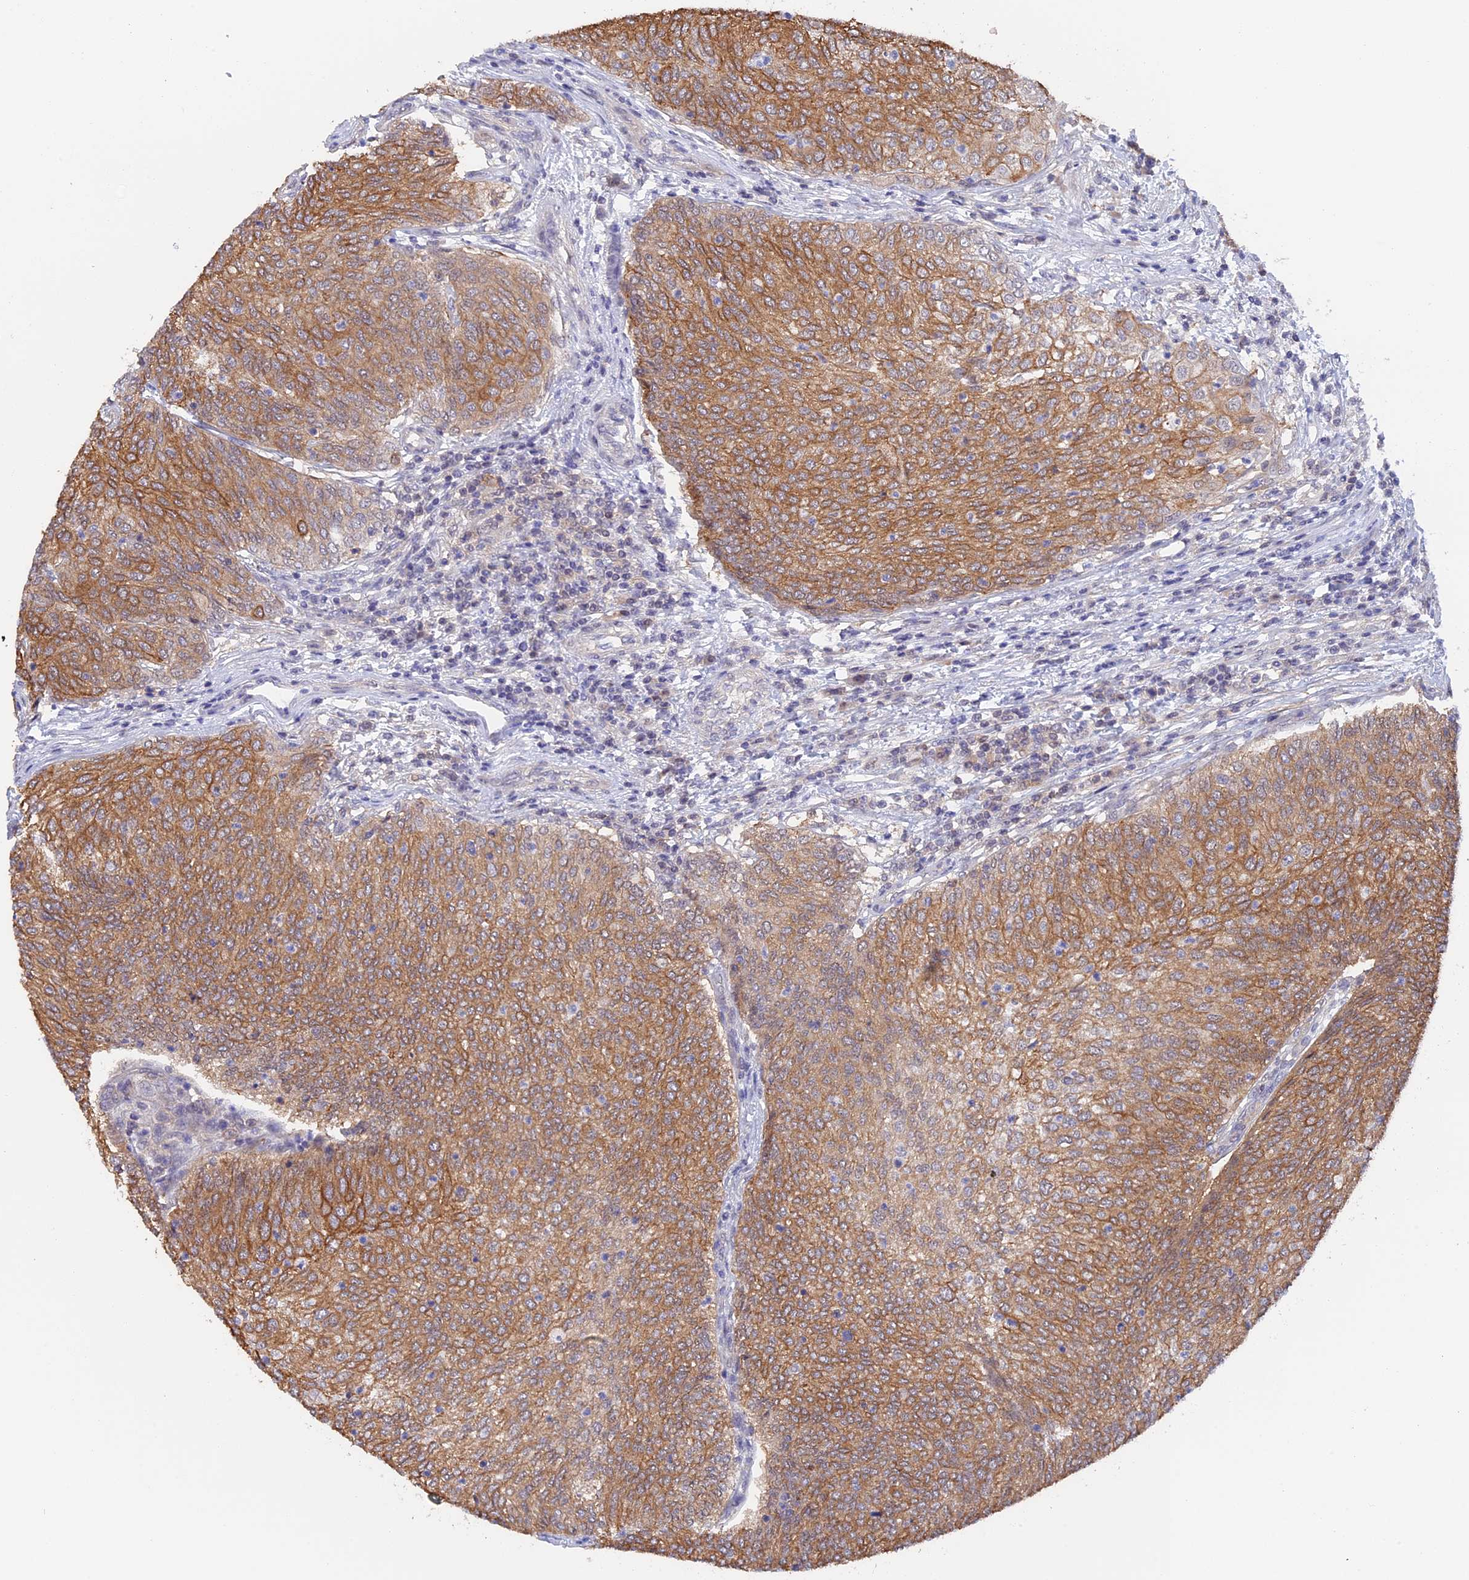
{"staining": {"intensity": "moderate", "quantity": ">75%", "location": "cytoplasmic/membranous"}, "tissue": "urothelial cancer", "cell_type": "Tumor cells", "image_type": "cancer", "snomed": [{"axis": "morphology", "description": "Urothelial carcinoma, Low grade"}, {"axis": "topography", "description": "Urinary bladder"}], "caption": "About >75% of tumor cells in urothelial carcinoma (low-grade) show moderate cytoplasmic/membranous protein expression as visualized by brown immunohistochemical staining.", "gene": "STUB1", "patient": {"sex": "female", "age": 79}}